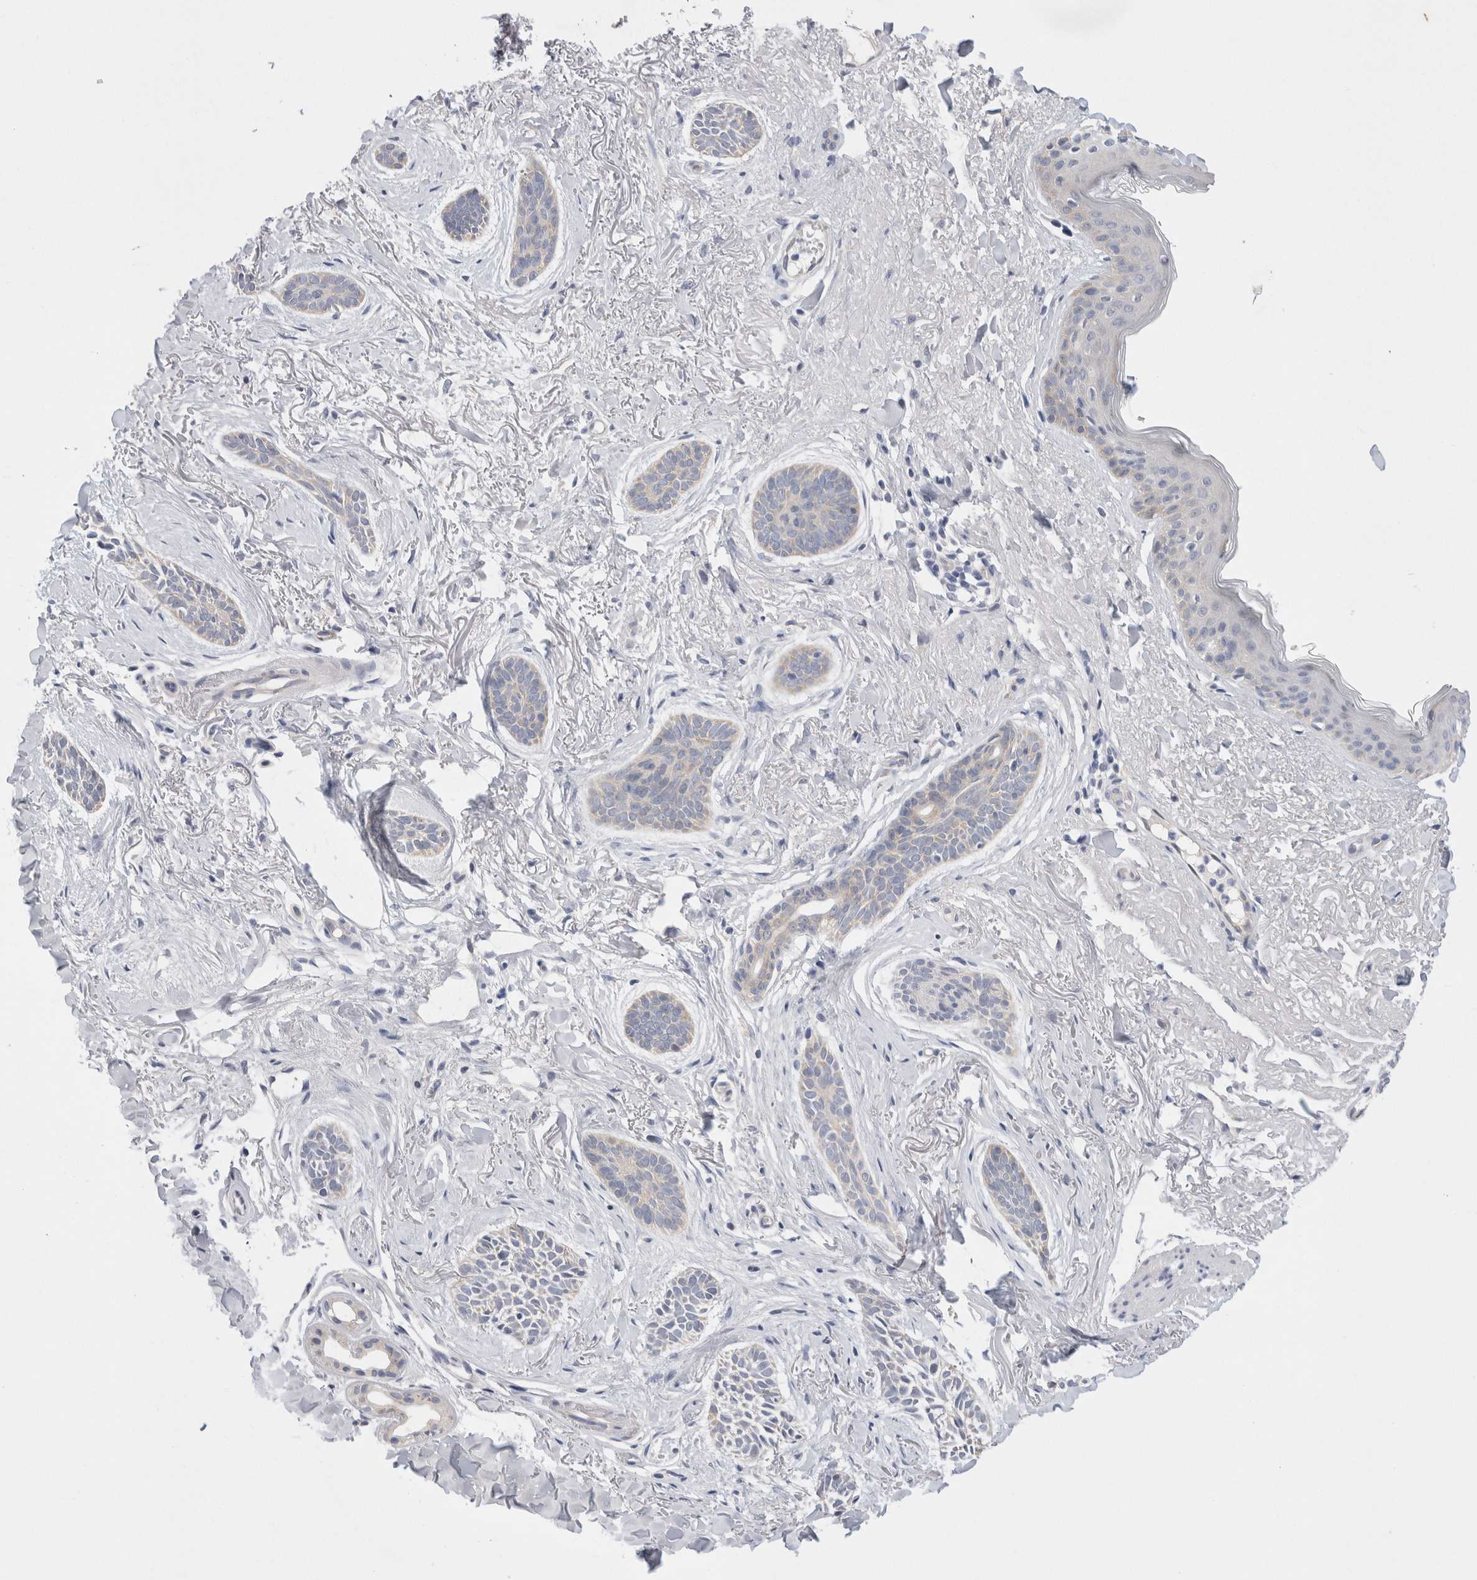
{"staining": {"intensity": "negative", "quantity": "none", "location": "none"}, "tissue": "skin cancer", "cell_type": "Tumor cells", "image_type": "cancer", "snomed": [{"axis": "morphology", "description": "Basal cell carcinoma"}, {"axis": "topography", "description": "Skin"}], "caption": "Immunohistochemistry image of human skin basal cell carcinoma stained for a protein (brown), which reveals no staining in tumor cells.", "gene": "WIPF2", "patient": {"sex": "female", "age": 84}}